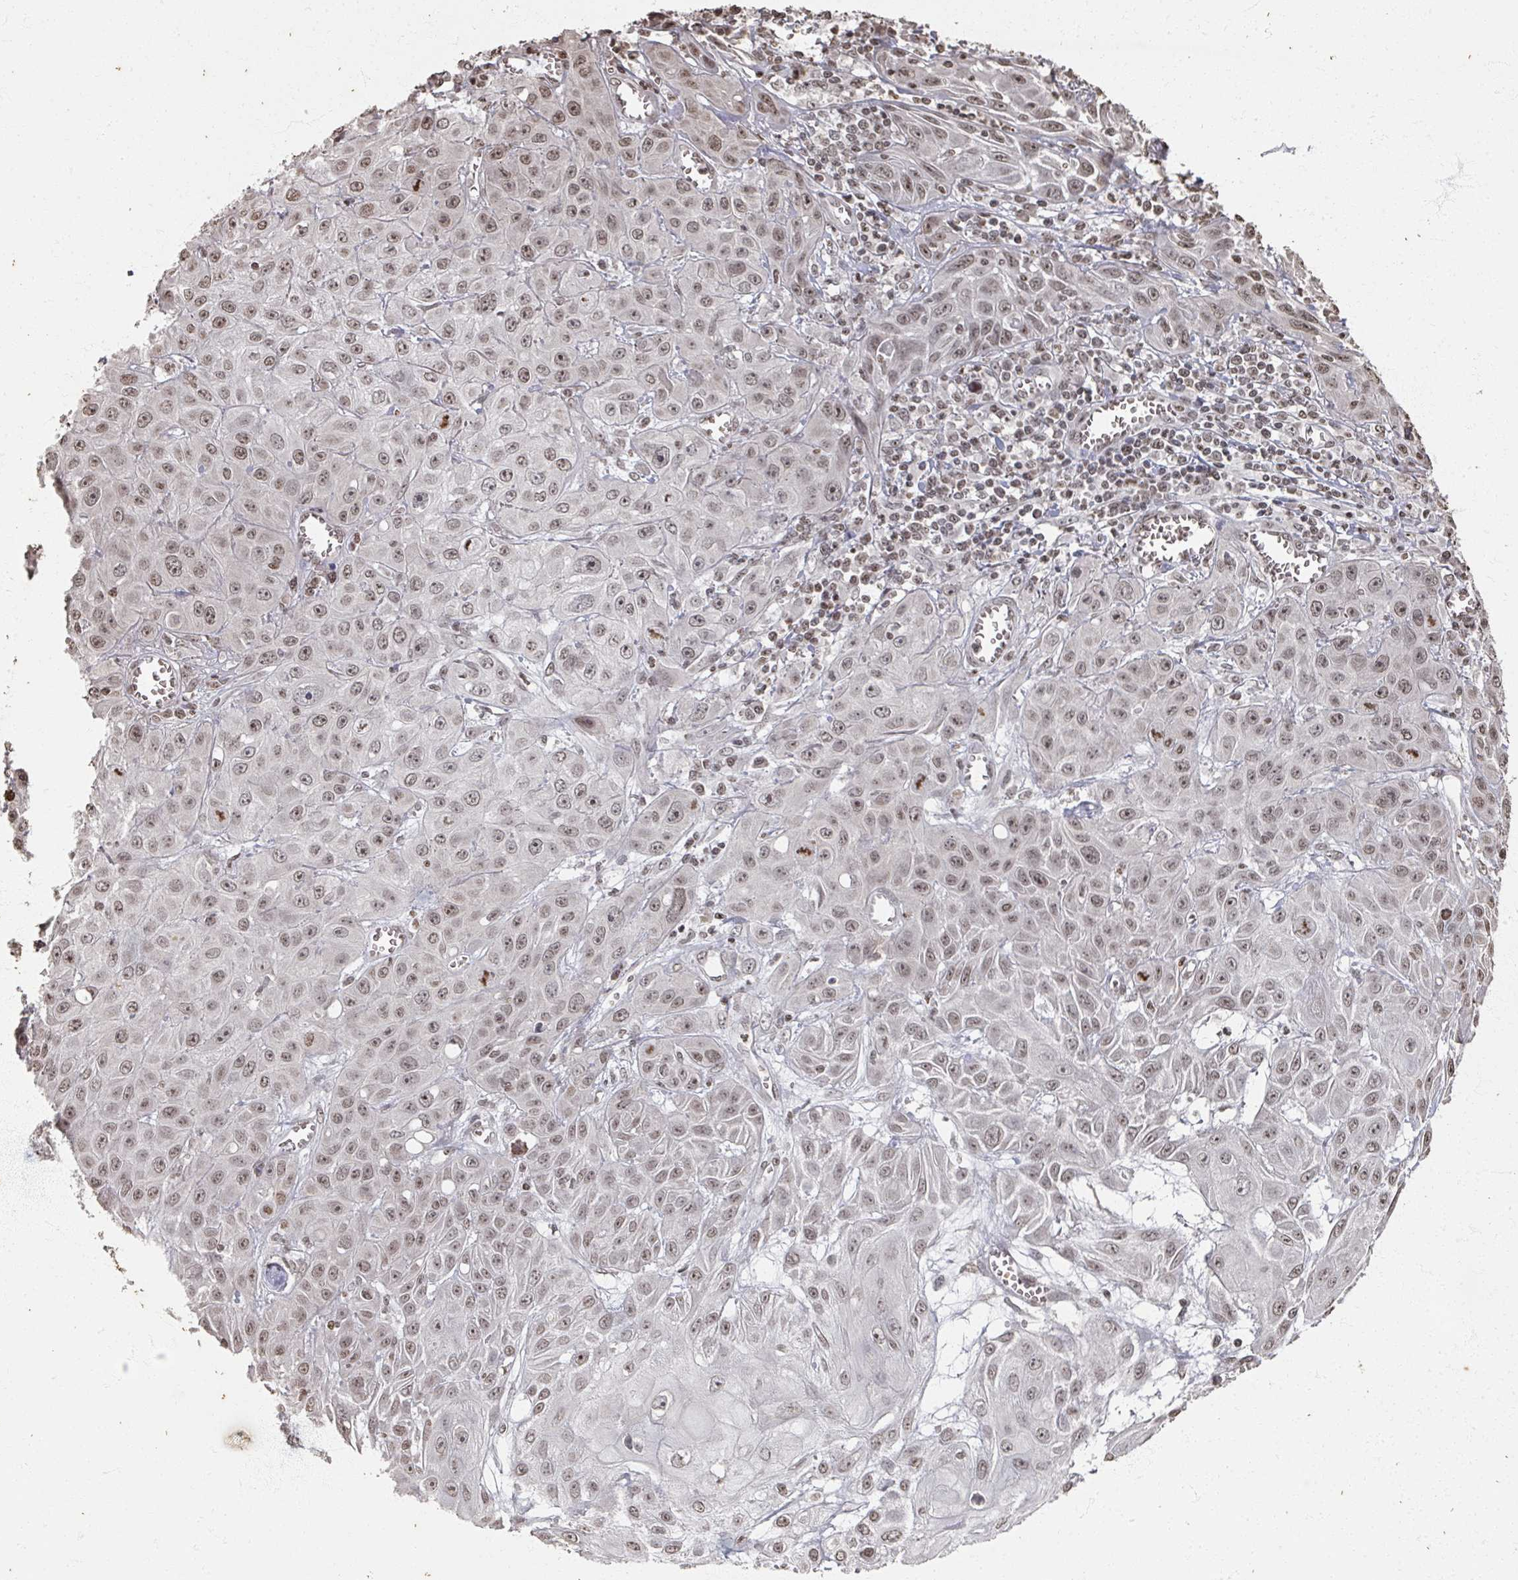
{"staining": {"intensity": "weak", "quantity": ">75%", "location": "nuclear"}, "tissue": "skin cancer", "cell_type": "Tumor cells", "image_type": "cancer", "snomed": [{"axis": "morphology", "description": "Squamous cell carcinoma, NOS"}, {"axis": "topography", "description": "Skin"}, {"axis": "topography", "description": "Vulva"}], "caption": "Protein staining by immunohistochemistry (IHC) exhibits weak nuclear positivity in about >75% of tumor cells in skin squamous cell carcinoma.", "gene": "DCUN1D5", "patient": {"sex": "female", "age": 71}}